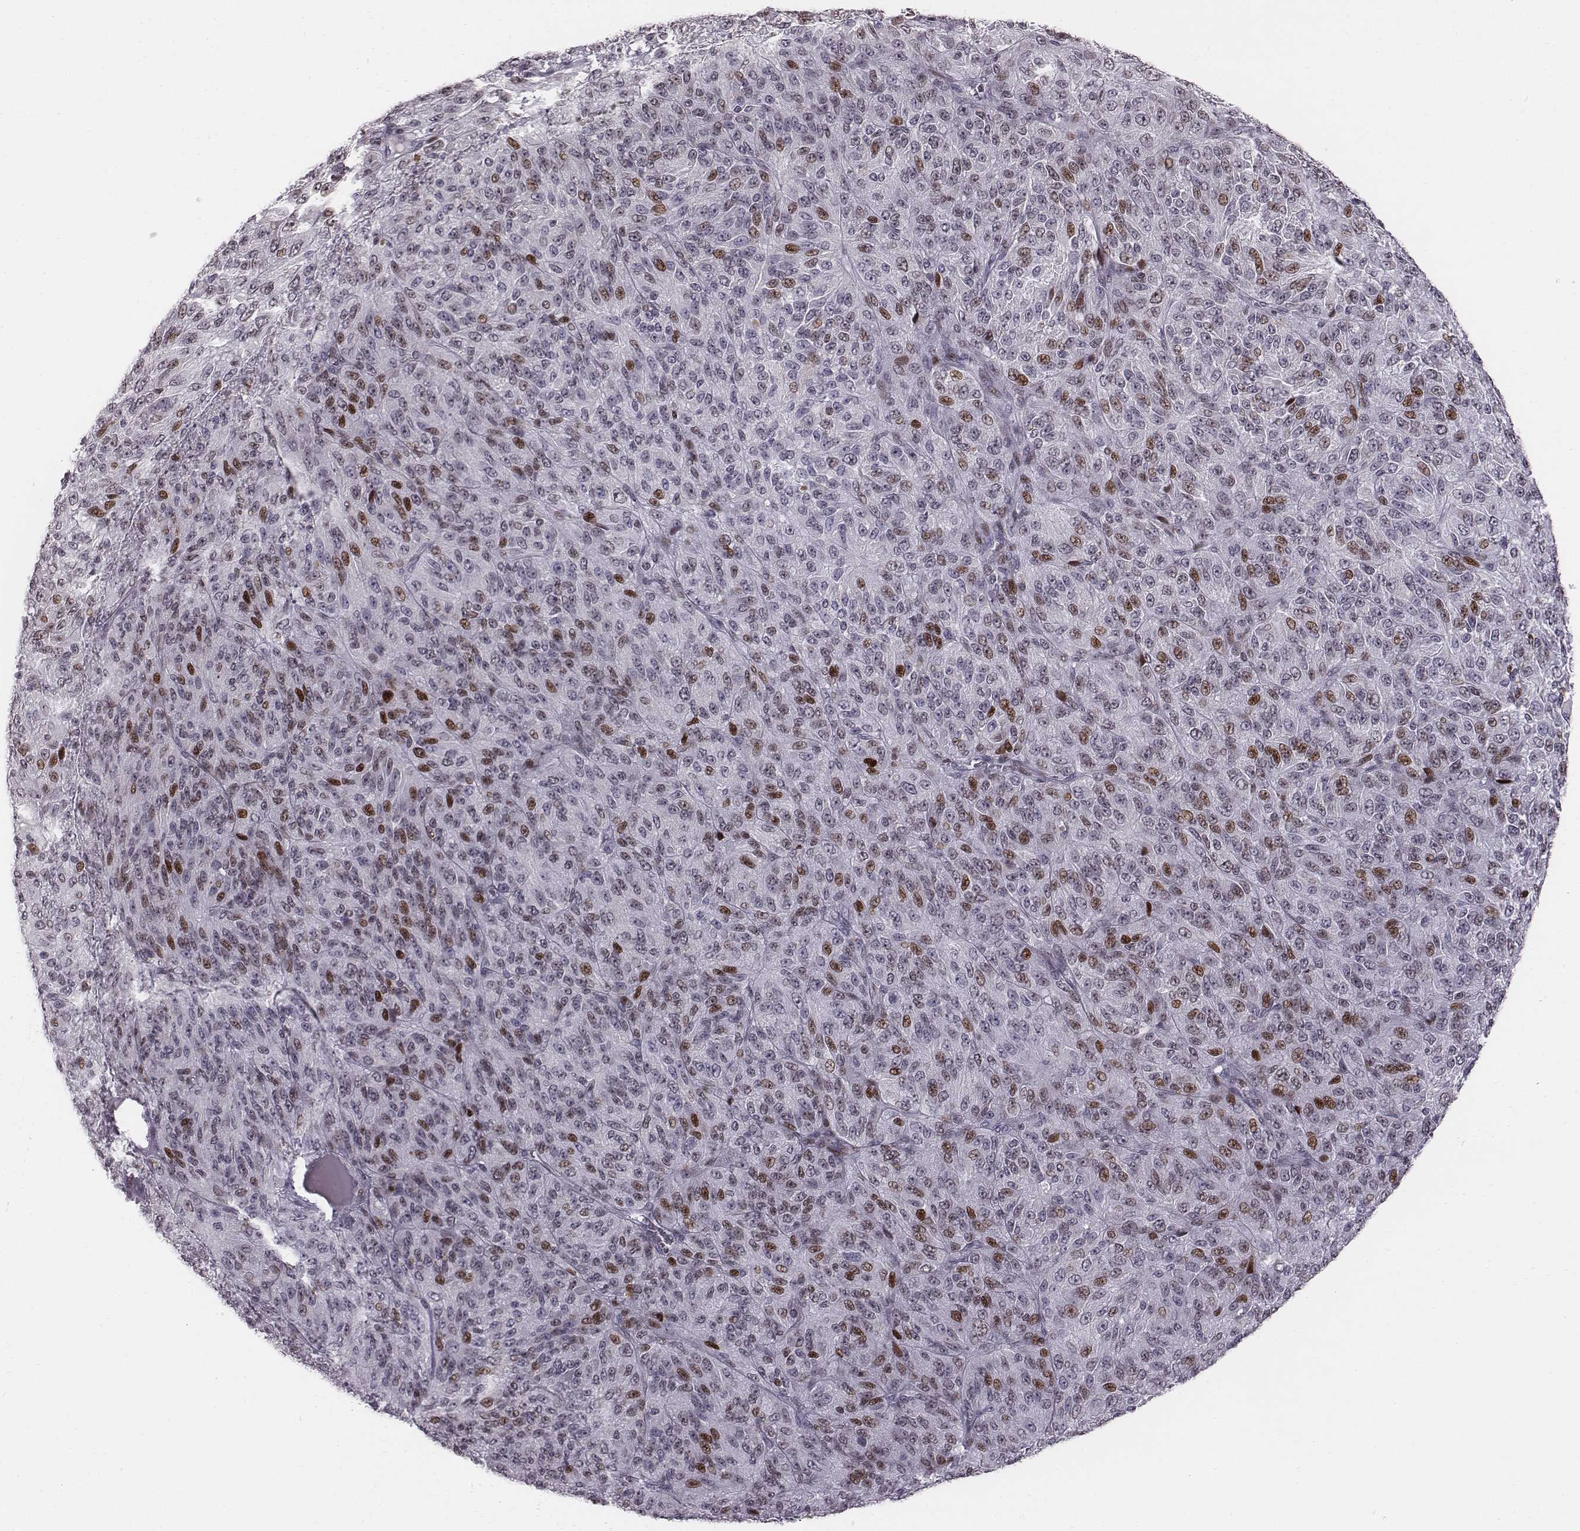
{"staining": {"intensity": "moderate", "quantity": "<25%", "location": "nuclear"}, "tissue": "melanoma", "cell_type": "Tumor cells", "image_type": "cancer", "snomed": [{"axis": "morphology", "description": "Malignant melanoma, Metastatic site"}, {"axis": "topography", "description": "Brain"}], "caption": "A low amount of moderate nuclear positivity is seen in about <25% of tumor cells in melanoma tissue.", "gene": "NDC1", "patient": {"sex": "female", "age": 56}}